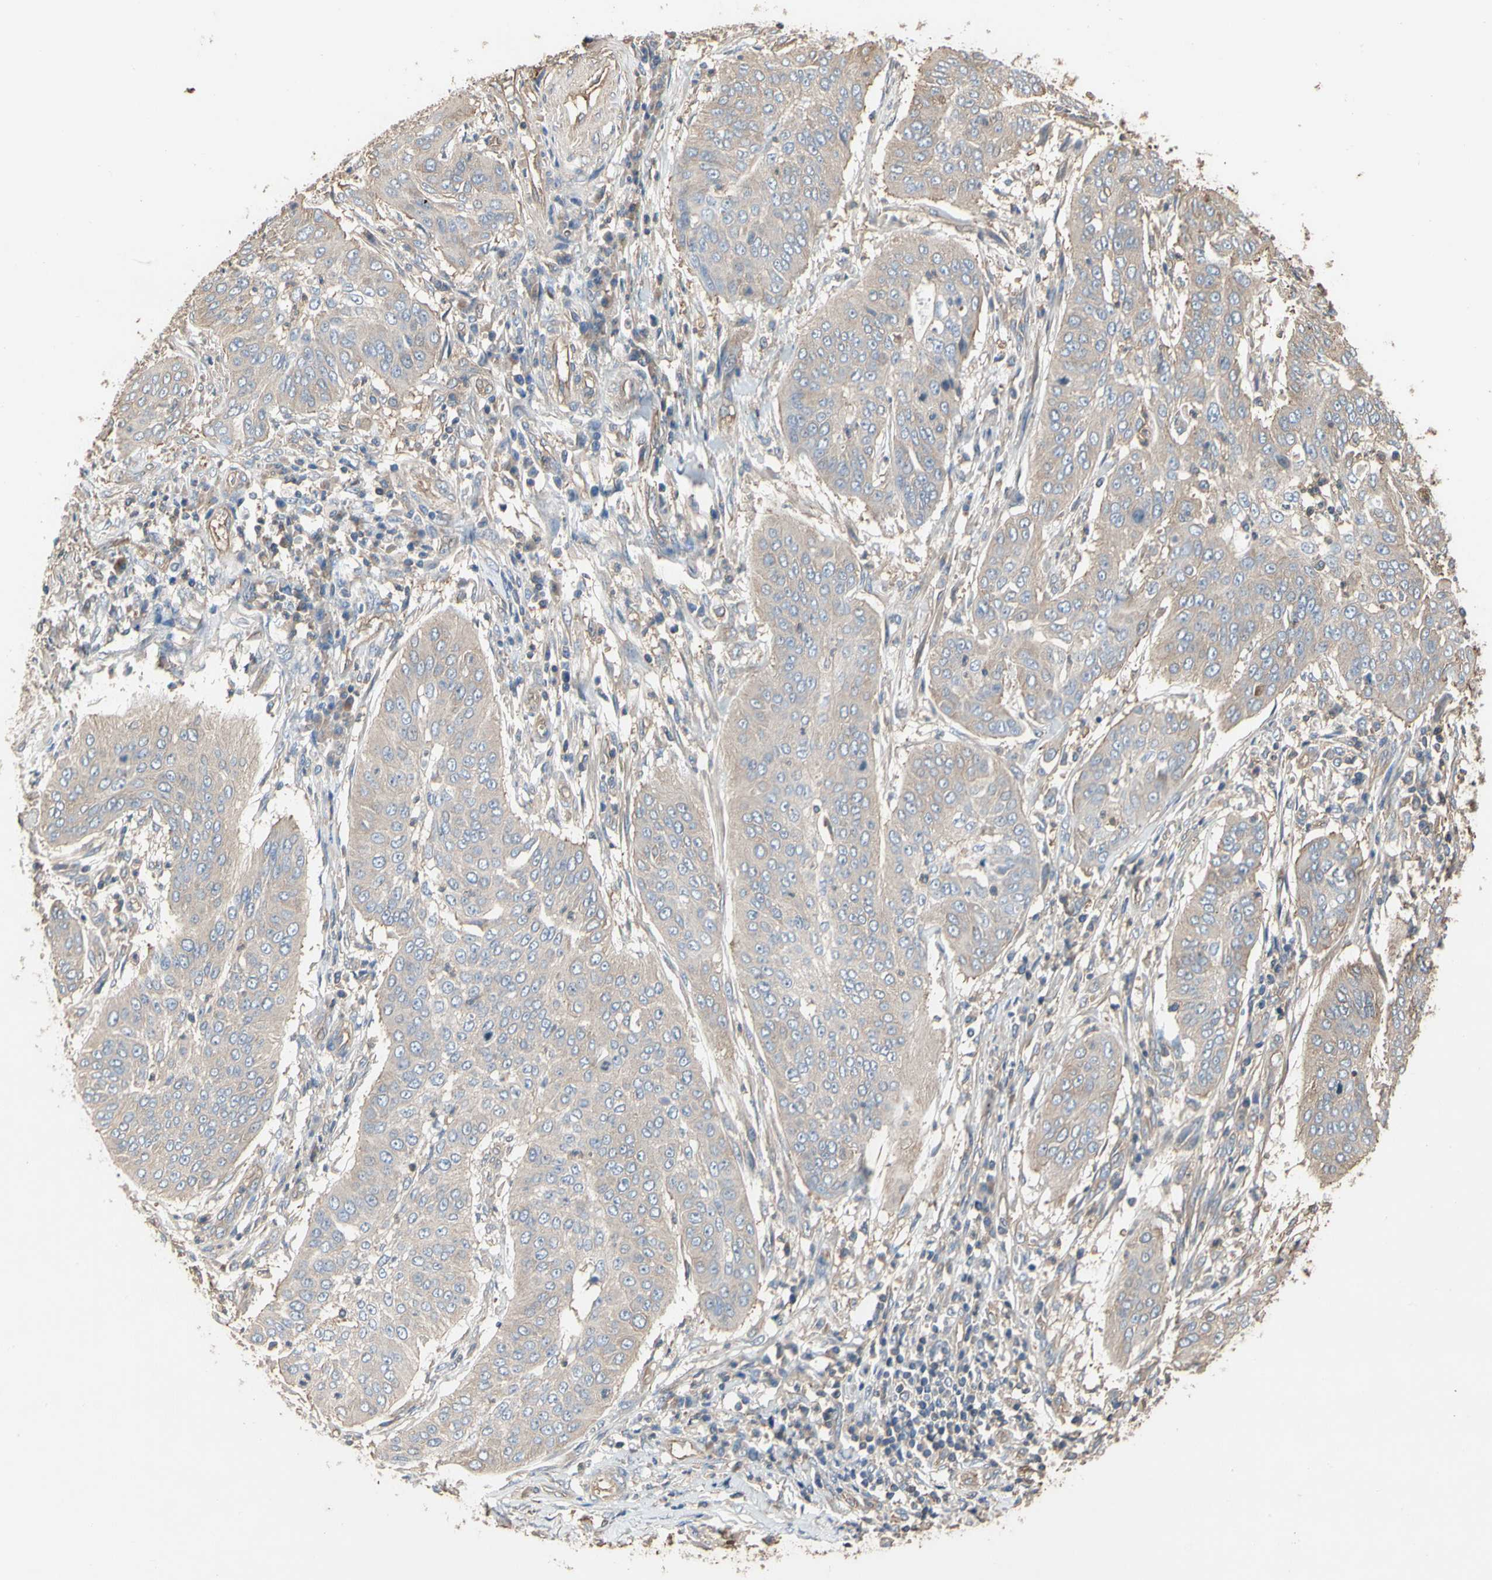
{"staining": {"intensity": "weak", "quantity": ">75%", "location": "cytoplasmic/membranous"}, "tissue": "cervical cancer", "cell_type": "Tumor cells", "image_type": "cancer", "snomed": [{"axis": "morphology", "description": "Normal tissue, NOS"}, {"axis": "morphology", "description": "Squamous cell carcinoma, NOS"}, {"axis": "topography", "description": "Cervix"}], "caption": "The immunohistochemical stain shows weak cytoplasmic/membranous positivity in tumor cells of cervical squamous cell carcinoma tissue.", "gene": "PDZK1", "patient": {"sex": "female", "age": 39}}